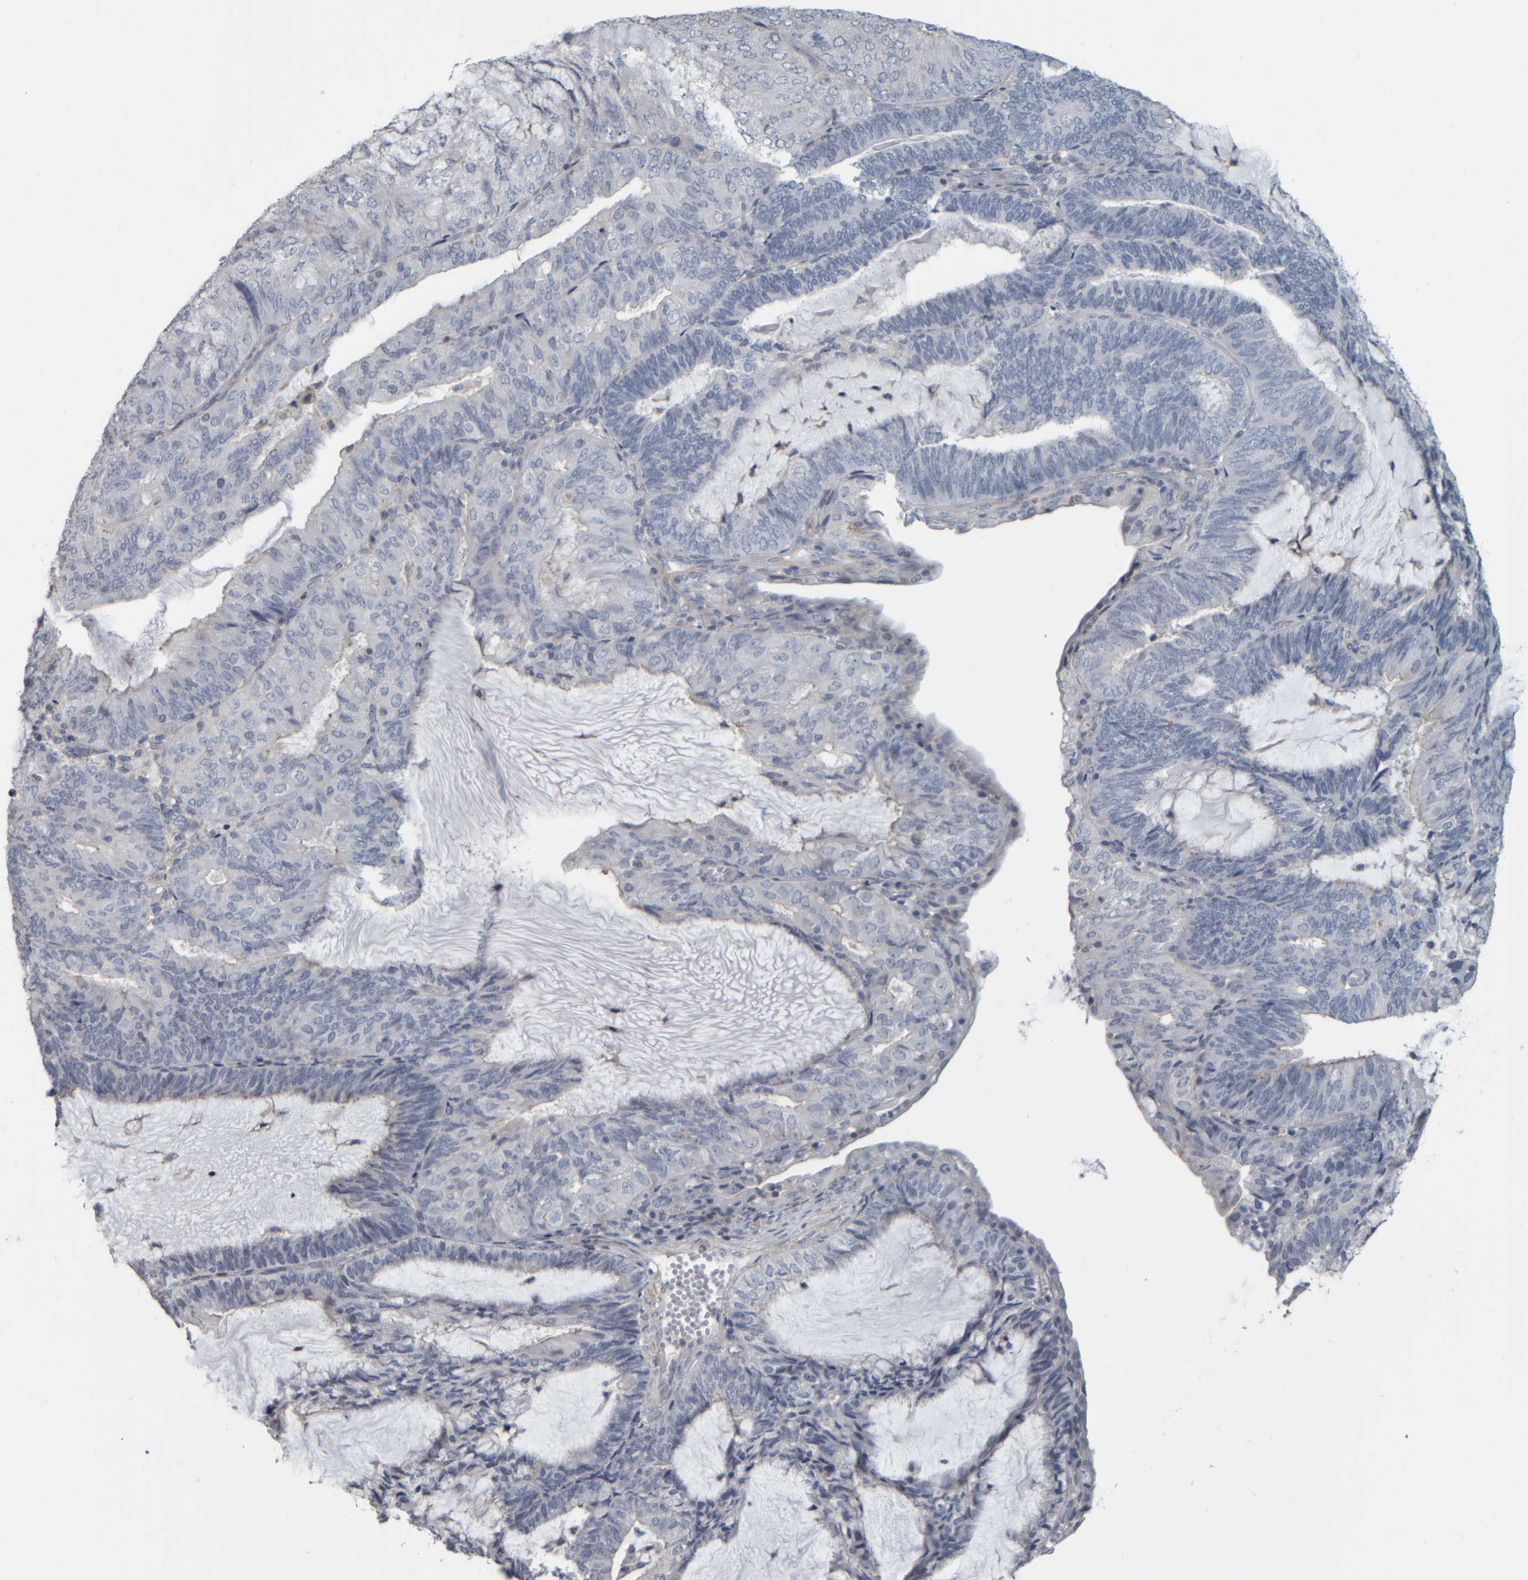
{"staining": {"intensity": "negative", "quantity": "none", "location": "none"}, "tissue": "endometrial cancer", "cell_type": "Tumor cells", "image_type": "cancer", "snomed": [{"axis": "morphology", "description": "Adenocarcinoma, NOS"}, {"axis": "topography", "description": "Endometrium"}], "caption": "Photomicrograph shows no significant protein staining in tumor cells of endometrial cancer (adenocarcinoma).", "gene": "CAVIN4", "patient": {"sex": "female", "age": 81}}